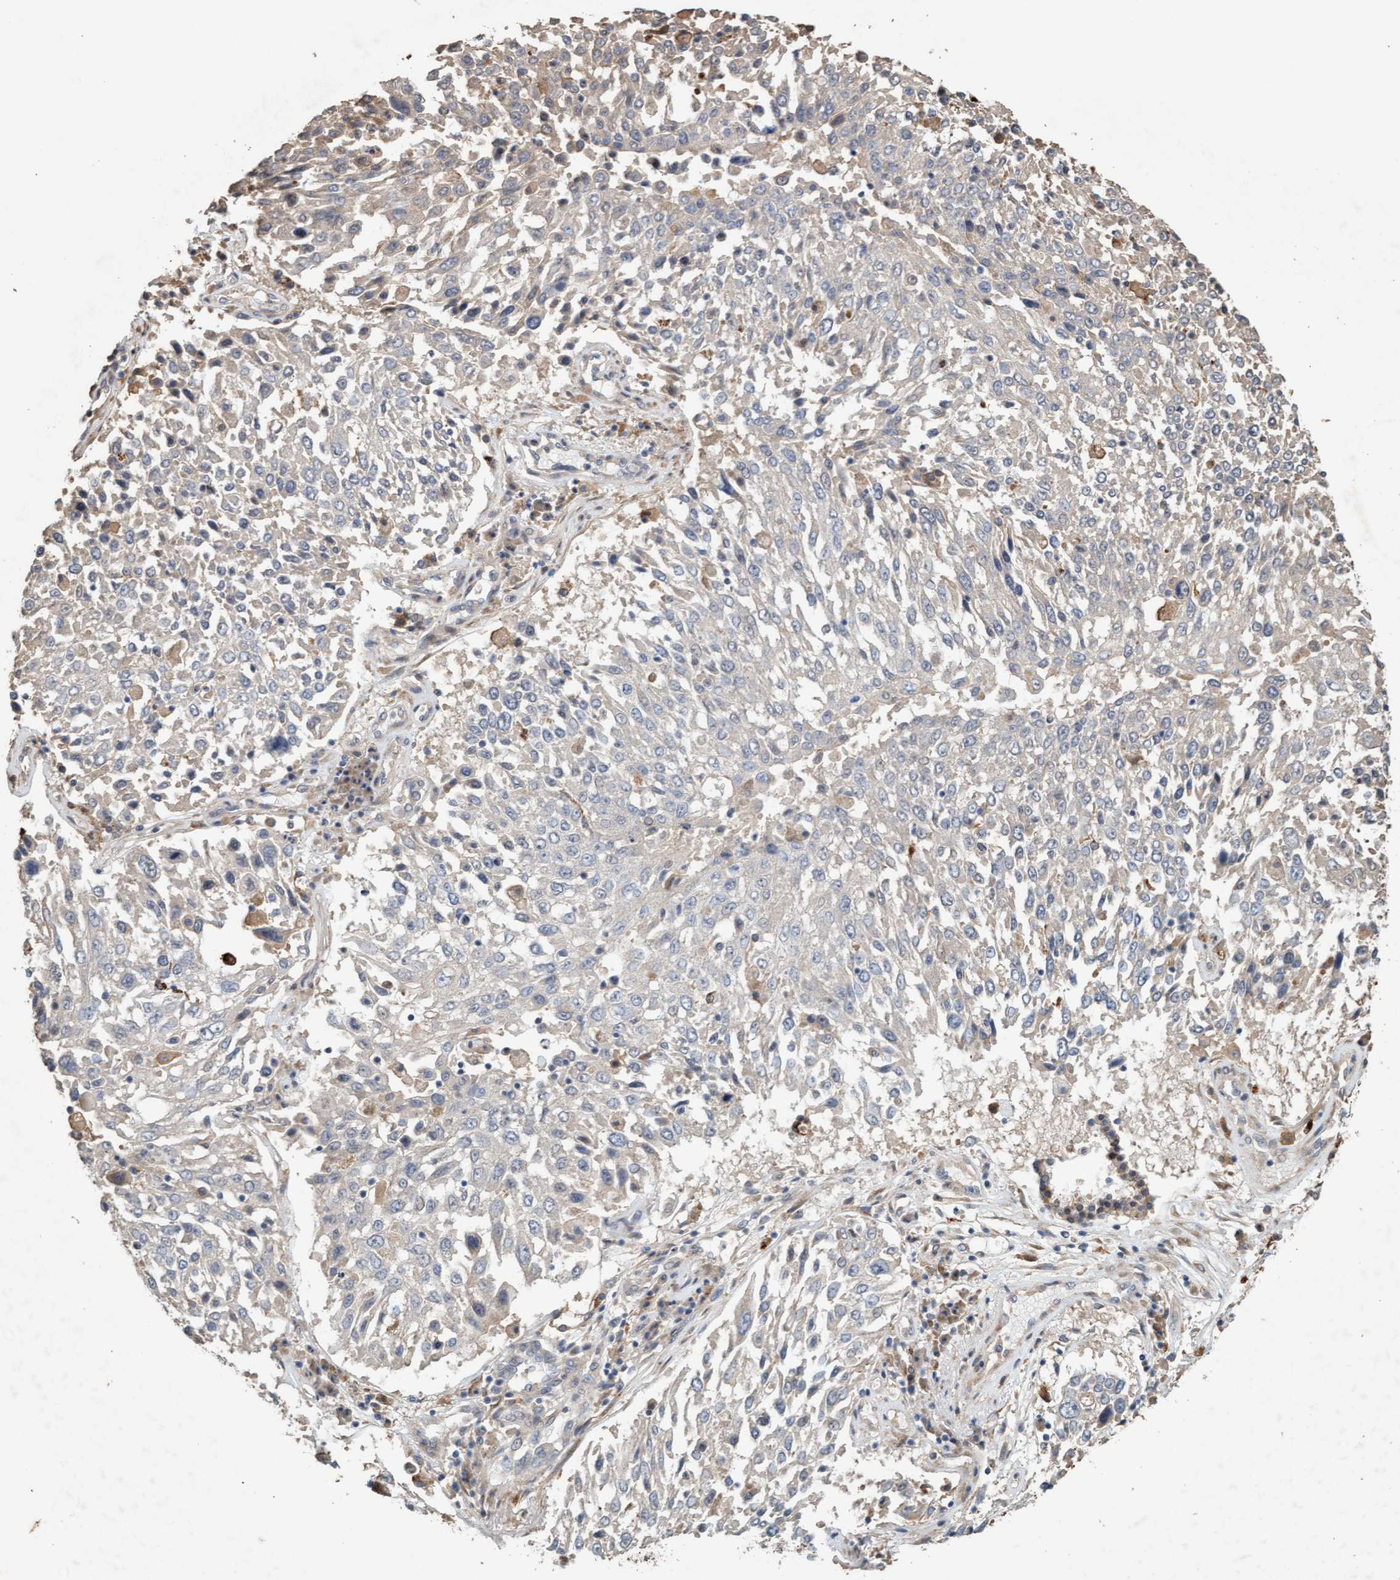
{"staining": {"intensity": "negative", "quantity": "none", "location": "none"}, "tissue": "lung cancer", "cell_type": "Tumor cells", "image_type": "cancer", "snomed": [{"axis": "morphology", "description": "Squamous cell carcinoma, NOS"}, {"axis": "topography", "description": "Lung"}], "caption": "Immunohistochemistry histopathology image of lung cancer (squamous cell carcinoma) stained for a protein (brown), which shows no expression in tumor cells.", "gene": "LONRF1", "patient": {"sex": "male", "age": 65}}